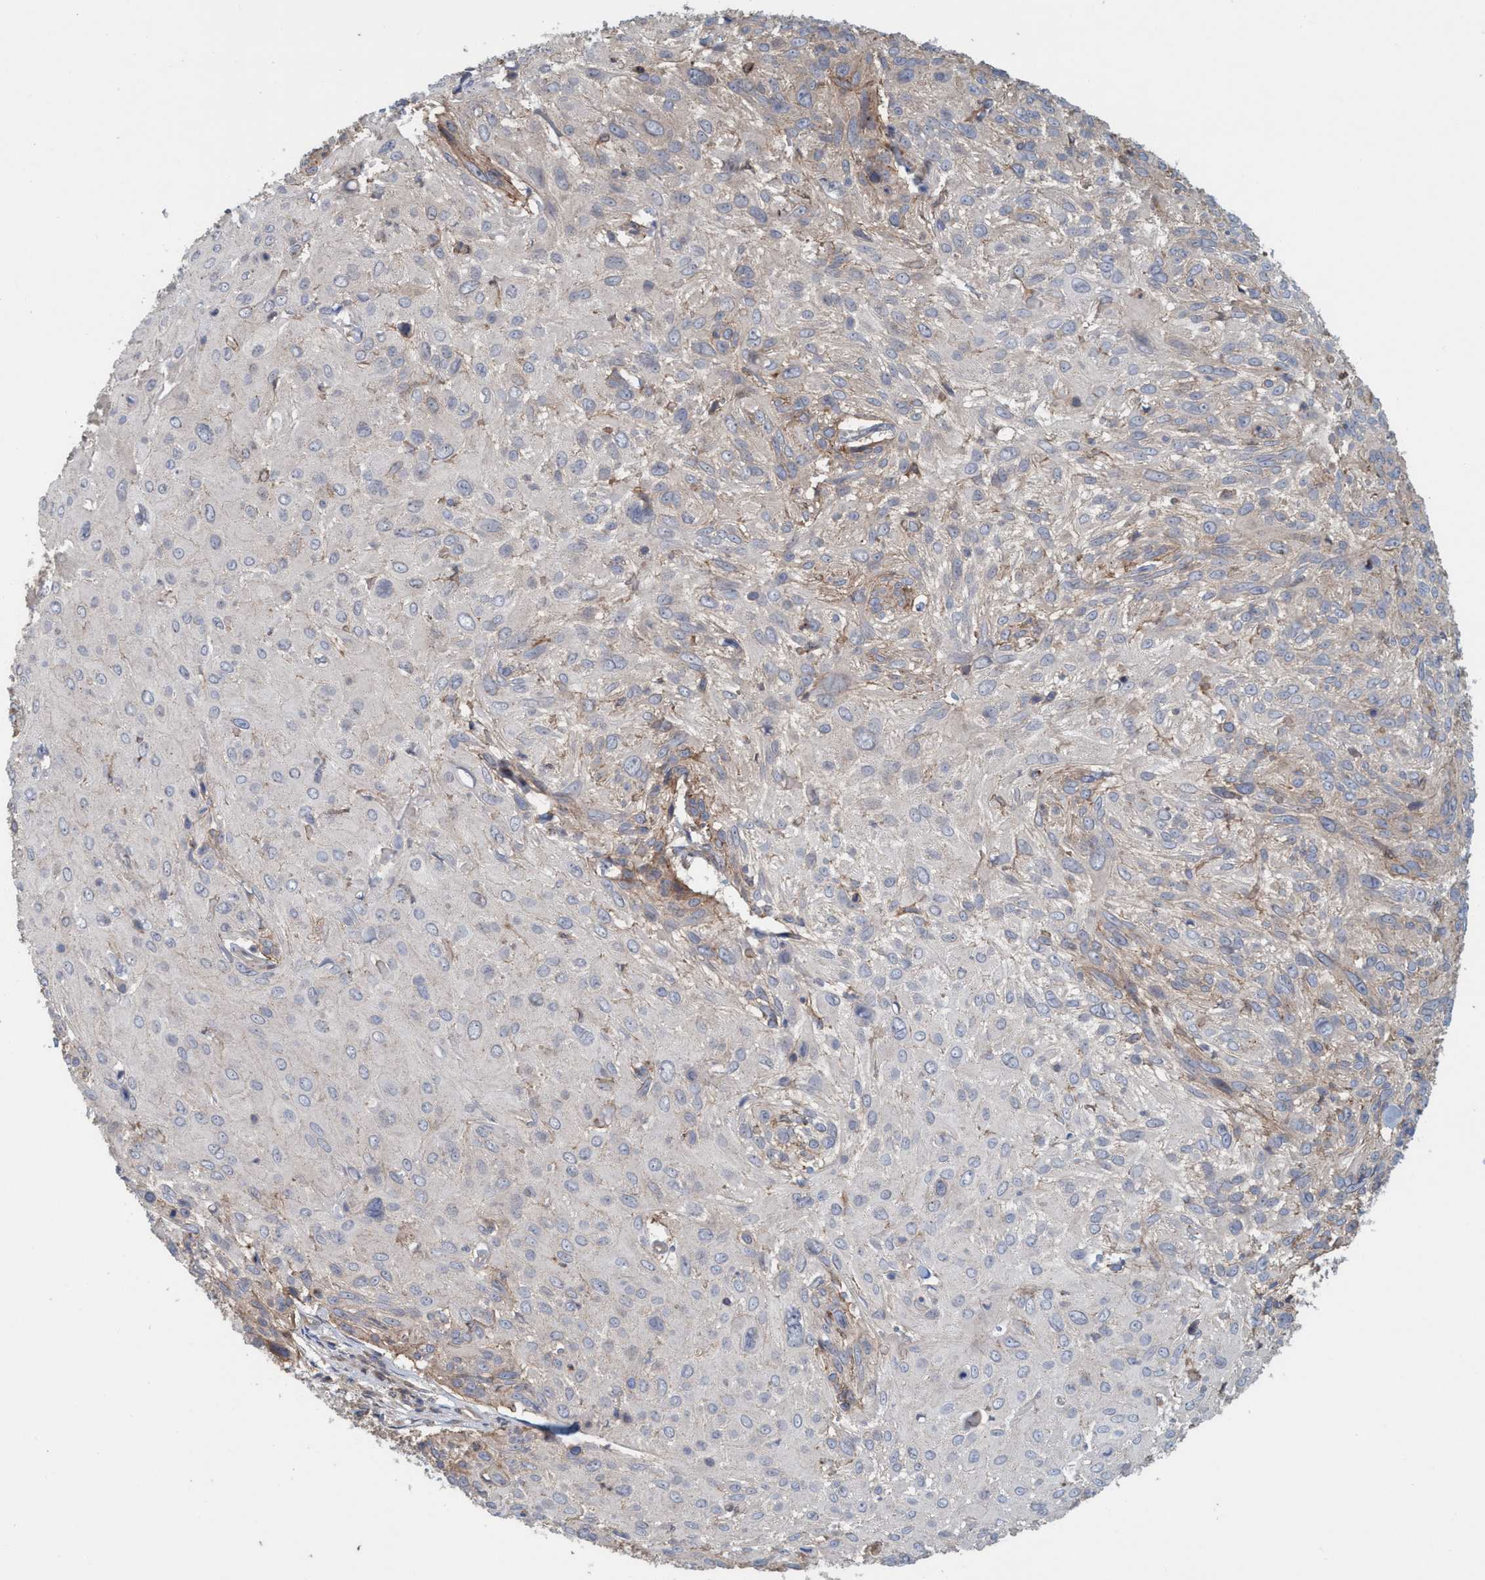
{"staining": {"intensity": "weak", "quantity": "25%-75%", "location": "cytoplasmic/membranous"}, "tissue": "cervical cancer", "cell_type": "Tumor cells", "image_type": "cancer", "snomed": [{"axis": "morphology", "description": "Squamous cell carcinoma, NOS"}, {"axis": "topography", "description": "Cervix"}], "caption": "DAB (3,3'-diaminobenzidine) immunohistochemical staining of cervical cancer displays weak cytoplasmic/membranous protein expression in about 25%-75% of tumor cells.", "gene": "SPECC1", "patient": {"sex": "female", "age": 51}}